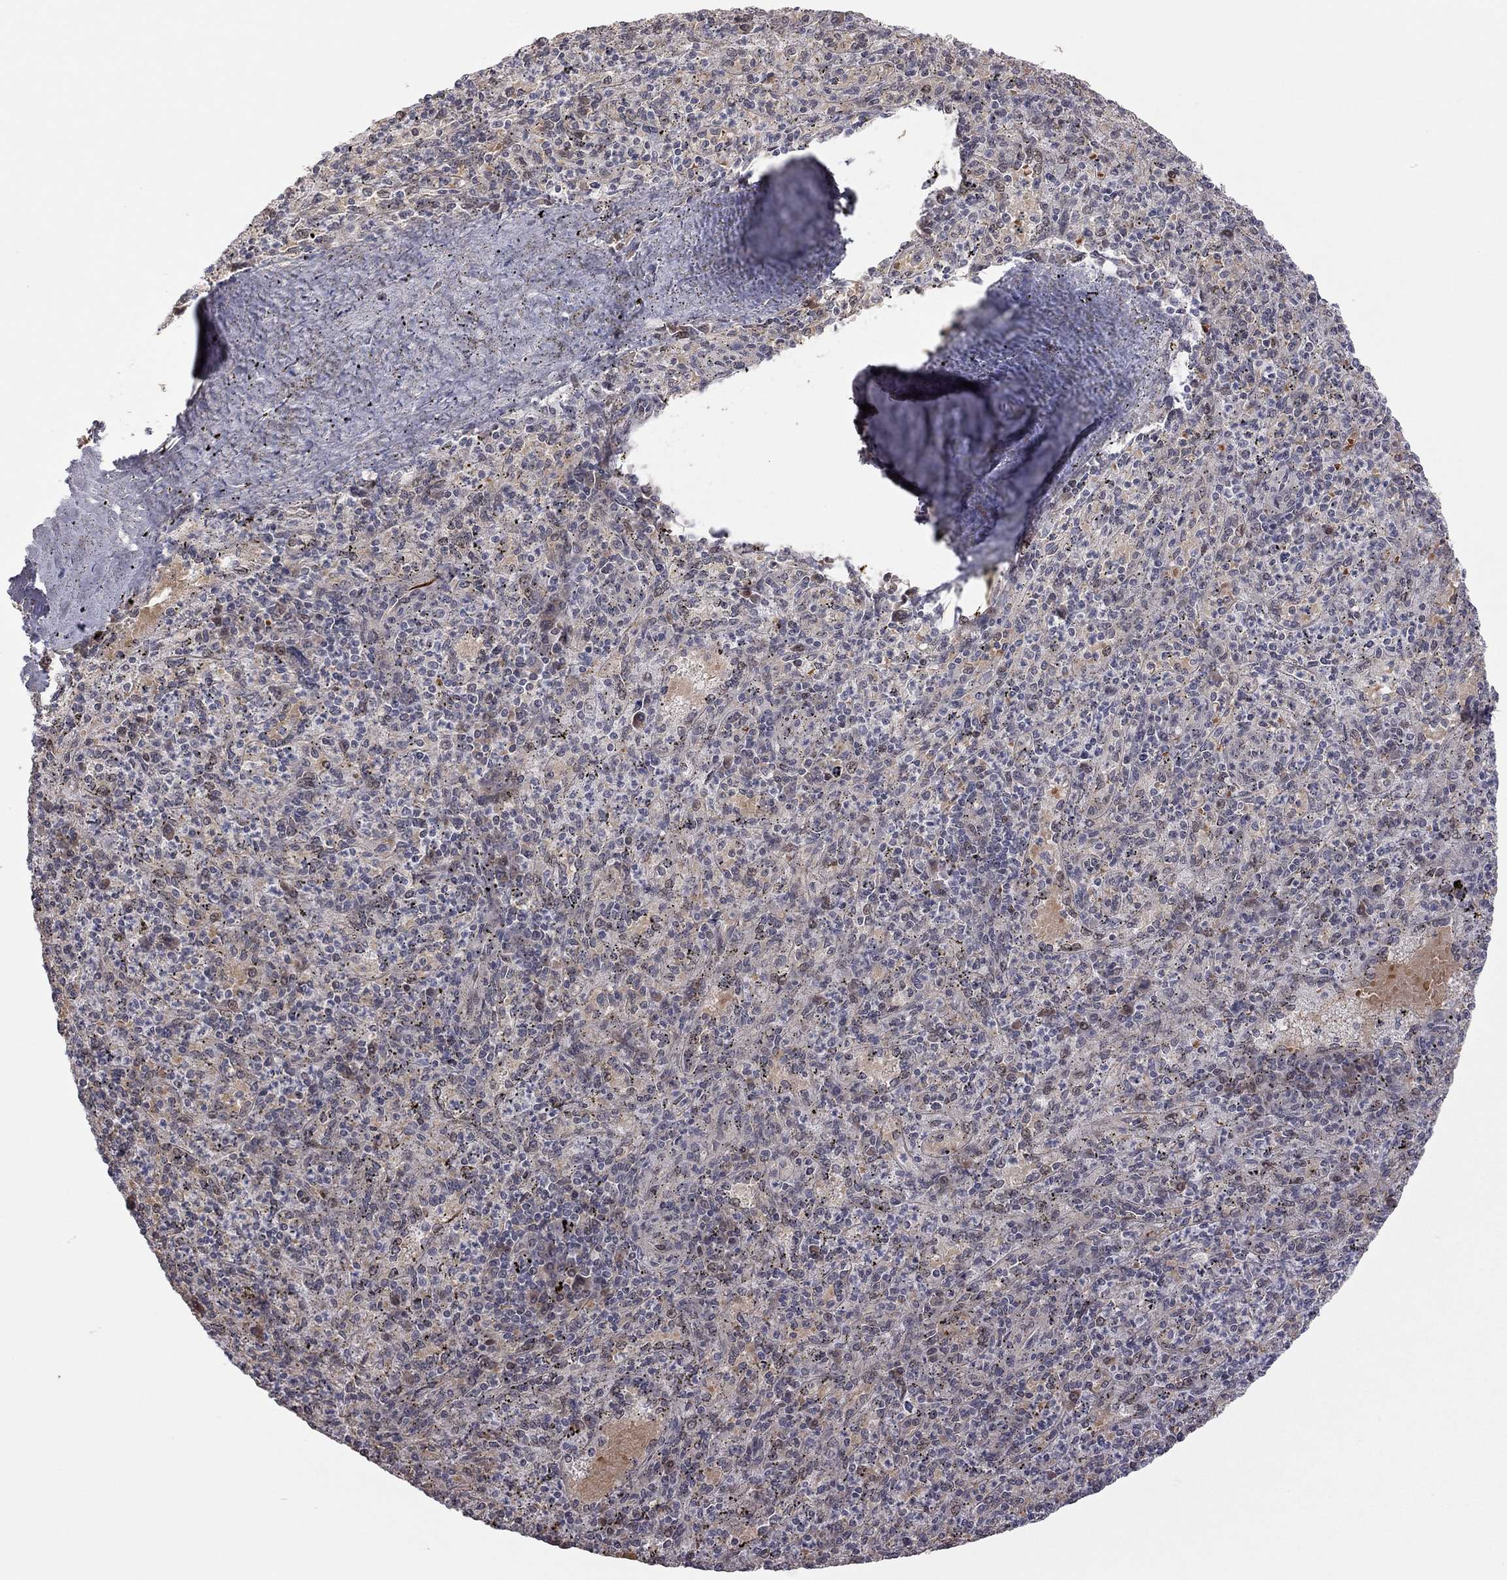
{"staining": {"intensity": "moderate", "quantity": "<25%", "location": "nuclear"}, "tissue": "spleen", "cell_type": "Cells in red pulp", "image_type": "normal", "snomed": [{"axis": "morphology", "description": "Normal tissue, NOS"}, {"axis": "topography", "description": "Spleen"}], "caption": "Moderate nuclear positivity is appreciated in approximately <25% of cells in red pulp in normal spleen. Nuclei are stained in blue.", "gene": "MC3R", "patient": {"sex": "male", "age": 60}}